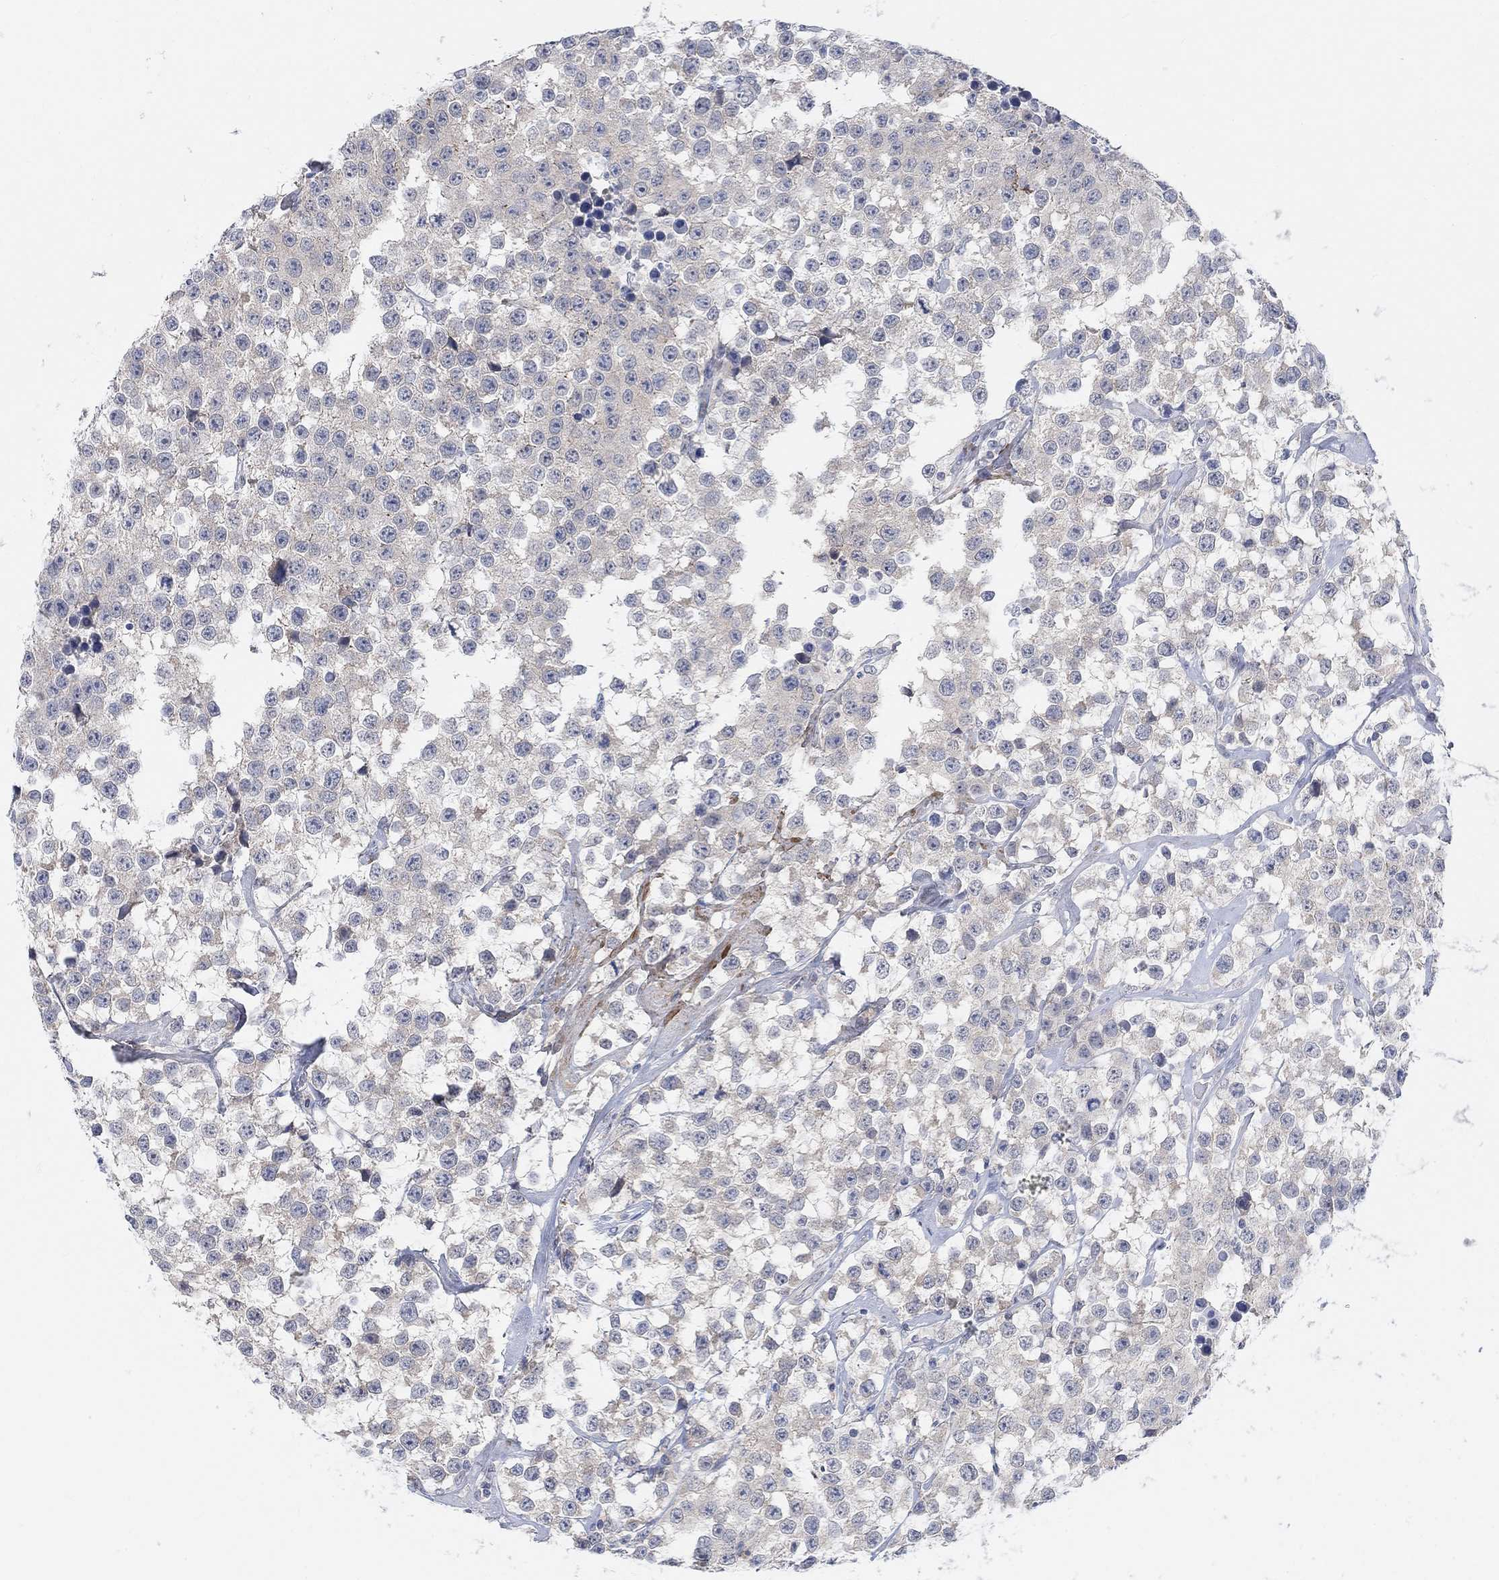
{"staining": {"intensity": "moderate", "quantity": "<25%", "location": "cytoplasmic/membranous"}, "tissue": "testis cancer", "cell_type": "Tumor cells", "image_type": "cancer", "snomed": [{"axis": "morphology", "description": "Seminoma, NOS"}, {"axis": "topography", "description": "Testis"}], "caption": "Brown immunohistochemical staining in testis cancer demonstrates moderate cytoplasmic/membranous expression in about <25% of tumor cells.", "gene": "RIMS1", "patient": {"sex": "male", "age": 59}}